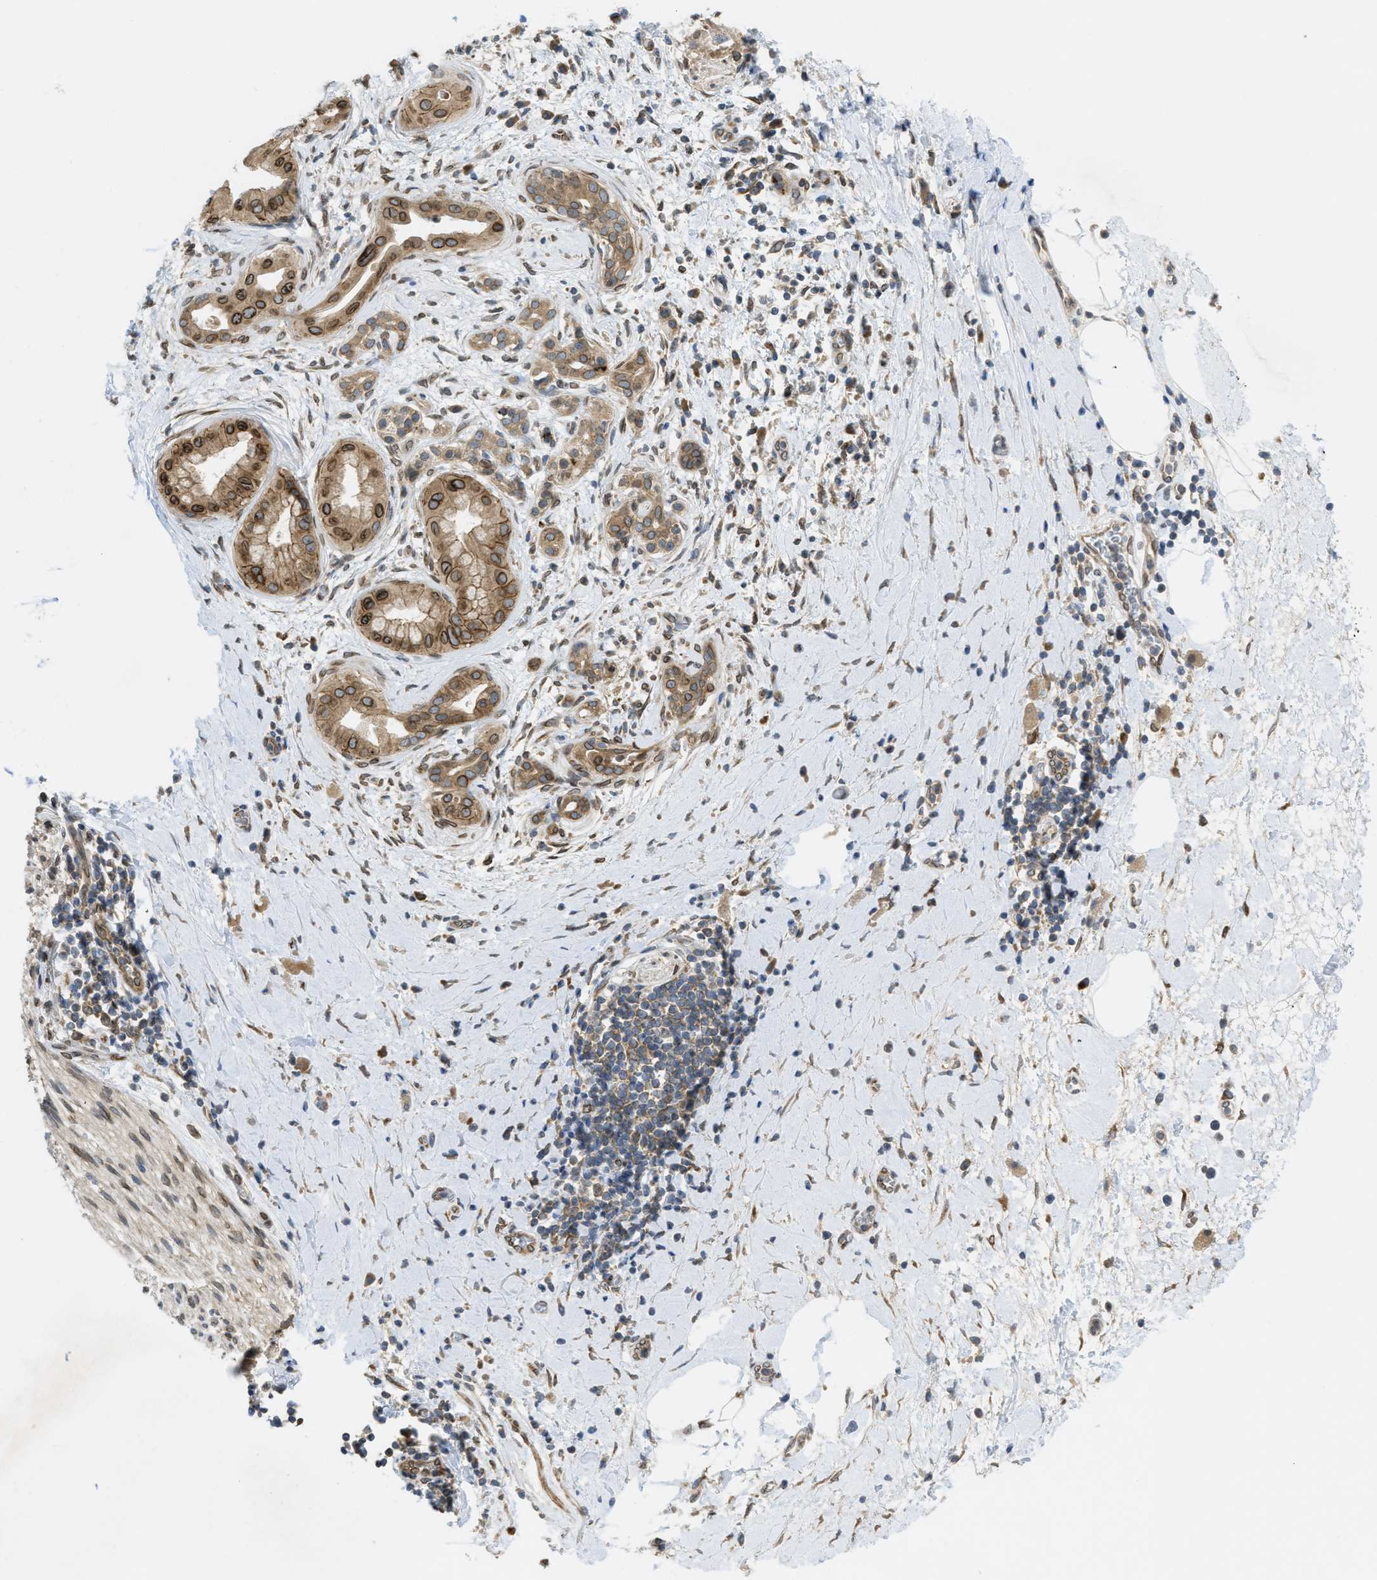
{"staining": {"intensity": "moderate", "quantity": ">75%", "location": "cytoplasmic/membranous"}, "tissue": "pancreatic cancer", "cell_type": "Tumor cells", "image_type": "cancer", "snomed": [{"axis": "morphology", "description": "Adenocarcinoma, NOS"}, {"axis": "topography", "description": "Pancreas"}], "caption": "A brown stain highlights moderate cytoplasmic/membranous positivity of a protein in human pancreatic cancer tumor cells.", "gene": "EIF2AK3", "patient": {"sex": "male", "age": 55}}